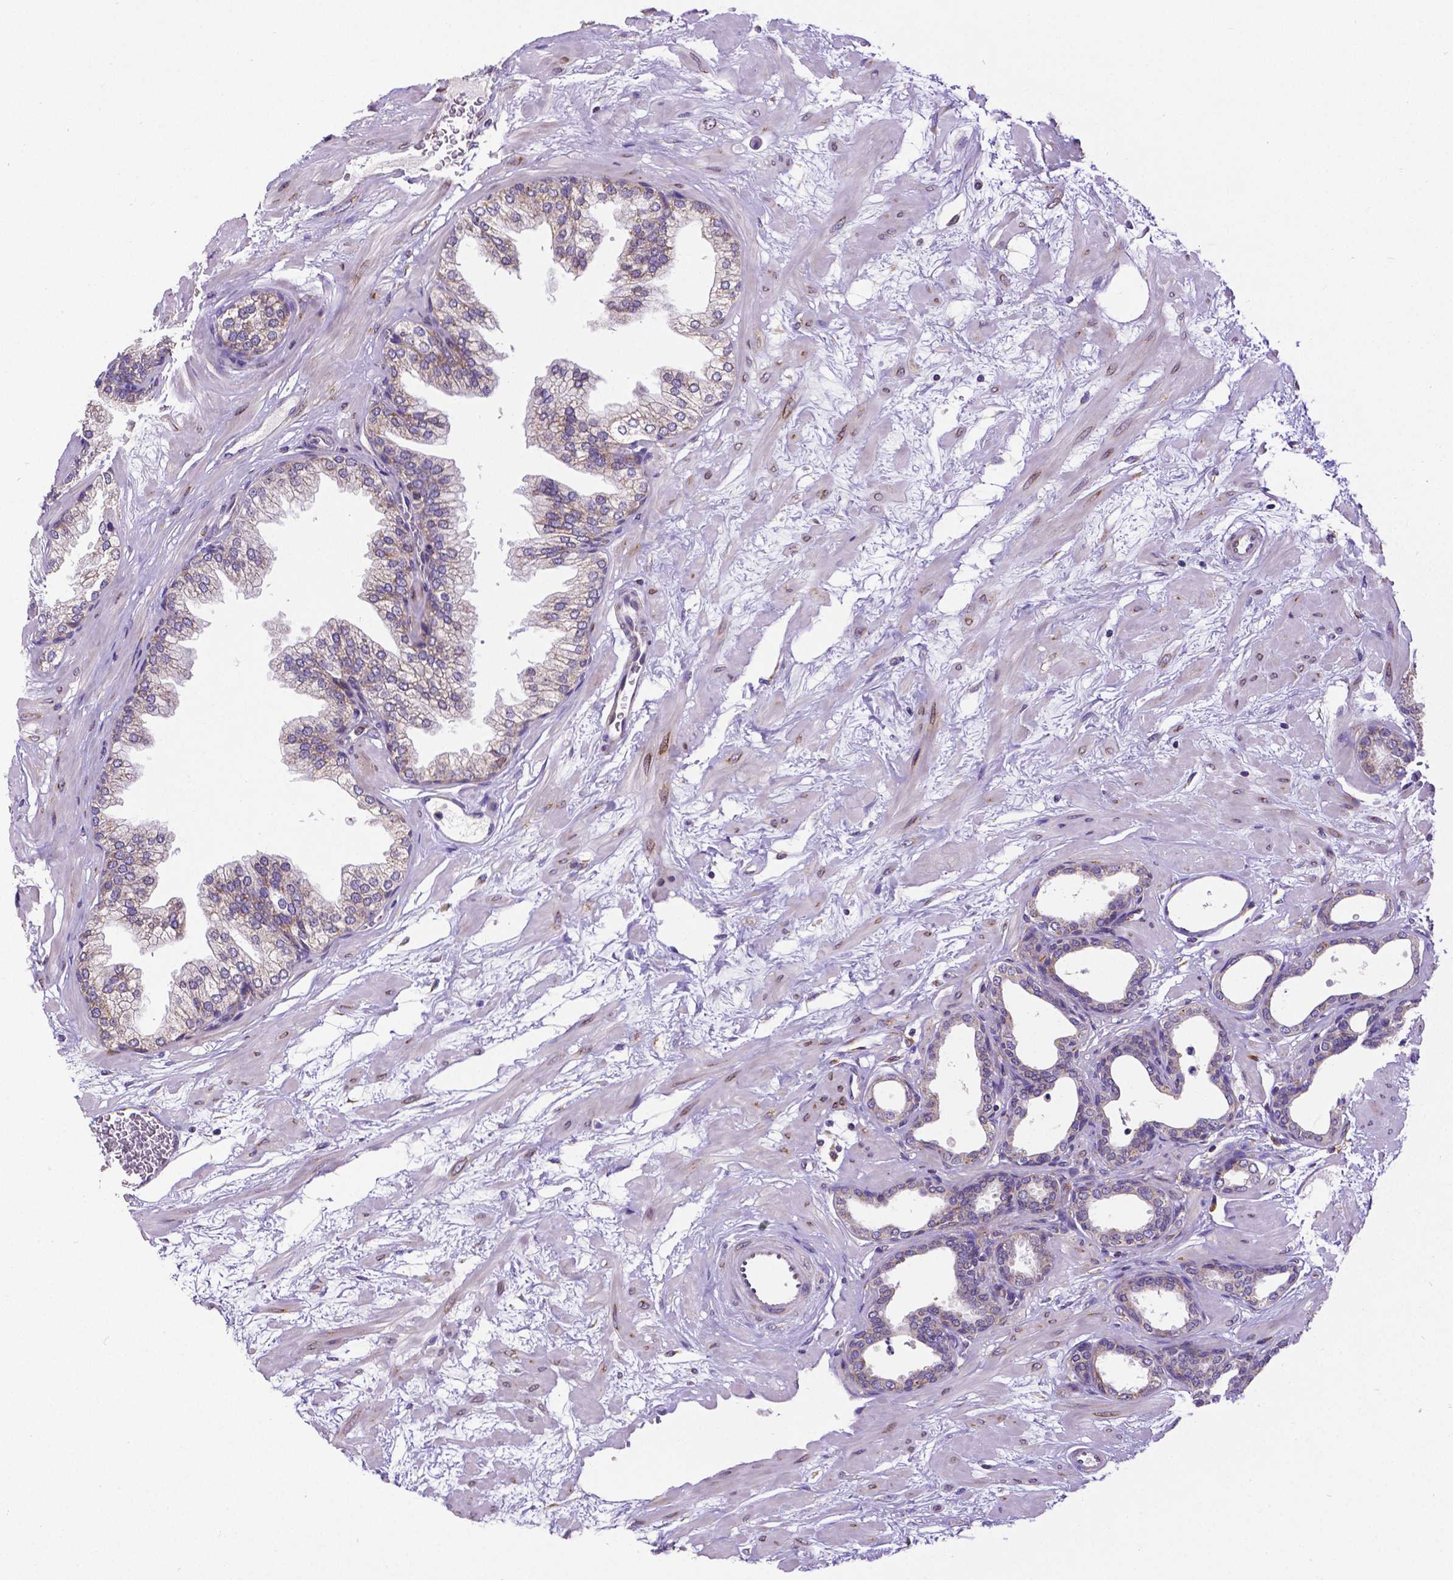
{"staining": {"intensity": "moderate", "quantity": "<25%", "location": "cytoplasmic/membranous"}, "tissue": "prostate", "cell_type": "Glandular cells", "image_type": "normal", "snomed": [{"axis": "morphology", "description": "Normal tissue, NOS"}, {"axis": "topography", "description": "Prostate"}], "caption": "Prostate stained with DAB (3,3'-diaminobenzidine) IHC shows low levels of moderate cytoplasmic/membranous expression in approximately <25% of glandular cells. (brown staining indicates protein expression, while blue staining denotes nuclei).", "gene": "MTDH", "patient": {"sex": "male", "age": 37}}